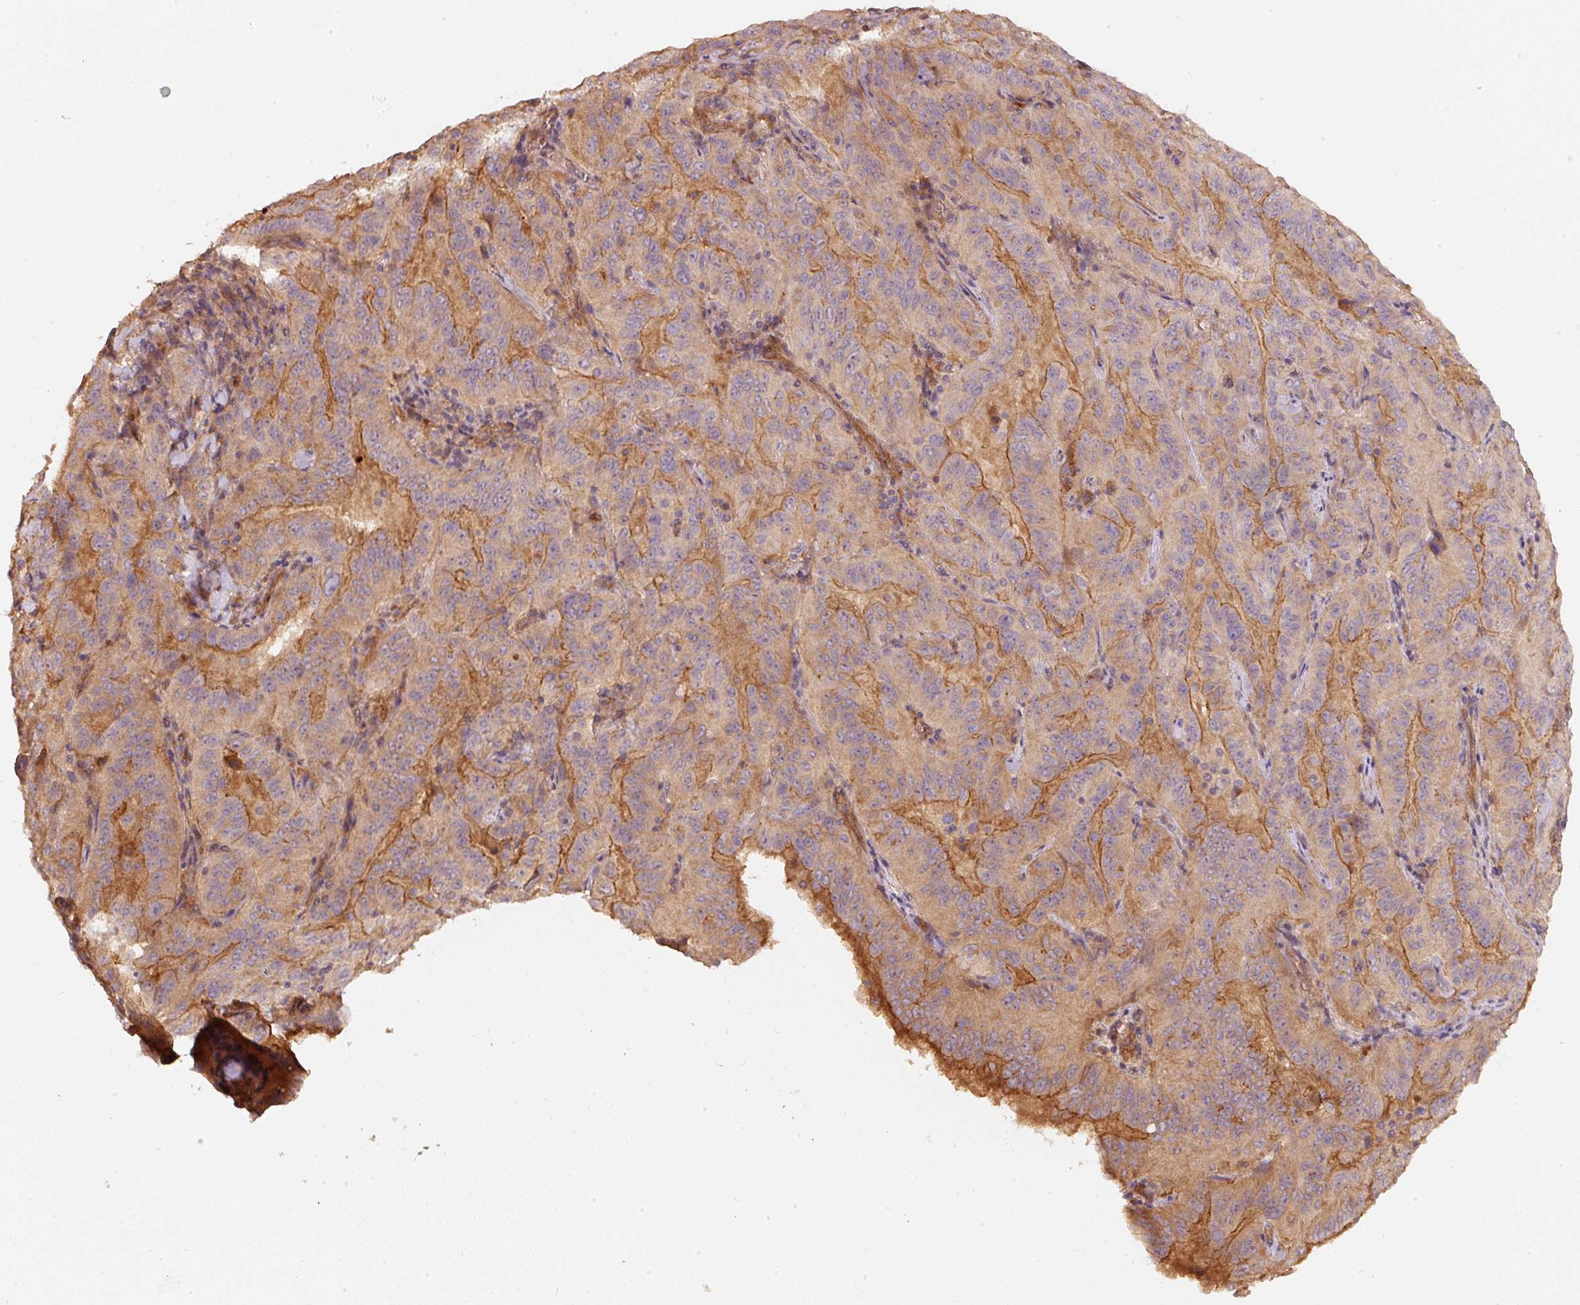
{"staining": {"intensity": "weak", "quantity": "25%-75%", "location": "cytoplasmic/membranous"}, "tissue": "pancreatic cancer", "cell_type": "Tumor cells", "image_type": "cancer", "snomed": [{"axis": "morphology", "description": "Adenocarcinoma, NOS"}, {"axis": "topography", "description": "Pancreas"}], "caption": "An immunohistochemistry (IHC) histopathology image of neoplastic tissue is shown. Protein staining in brown labels weak cytoplasmic/membranous positivity in pancreatic cancer within tumor cells. (DAB IHC, brown staining for protein, blue staining for nuclei).", "gene": "CEP95", "patient": {"sex": "male", "age": 63}}